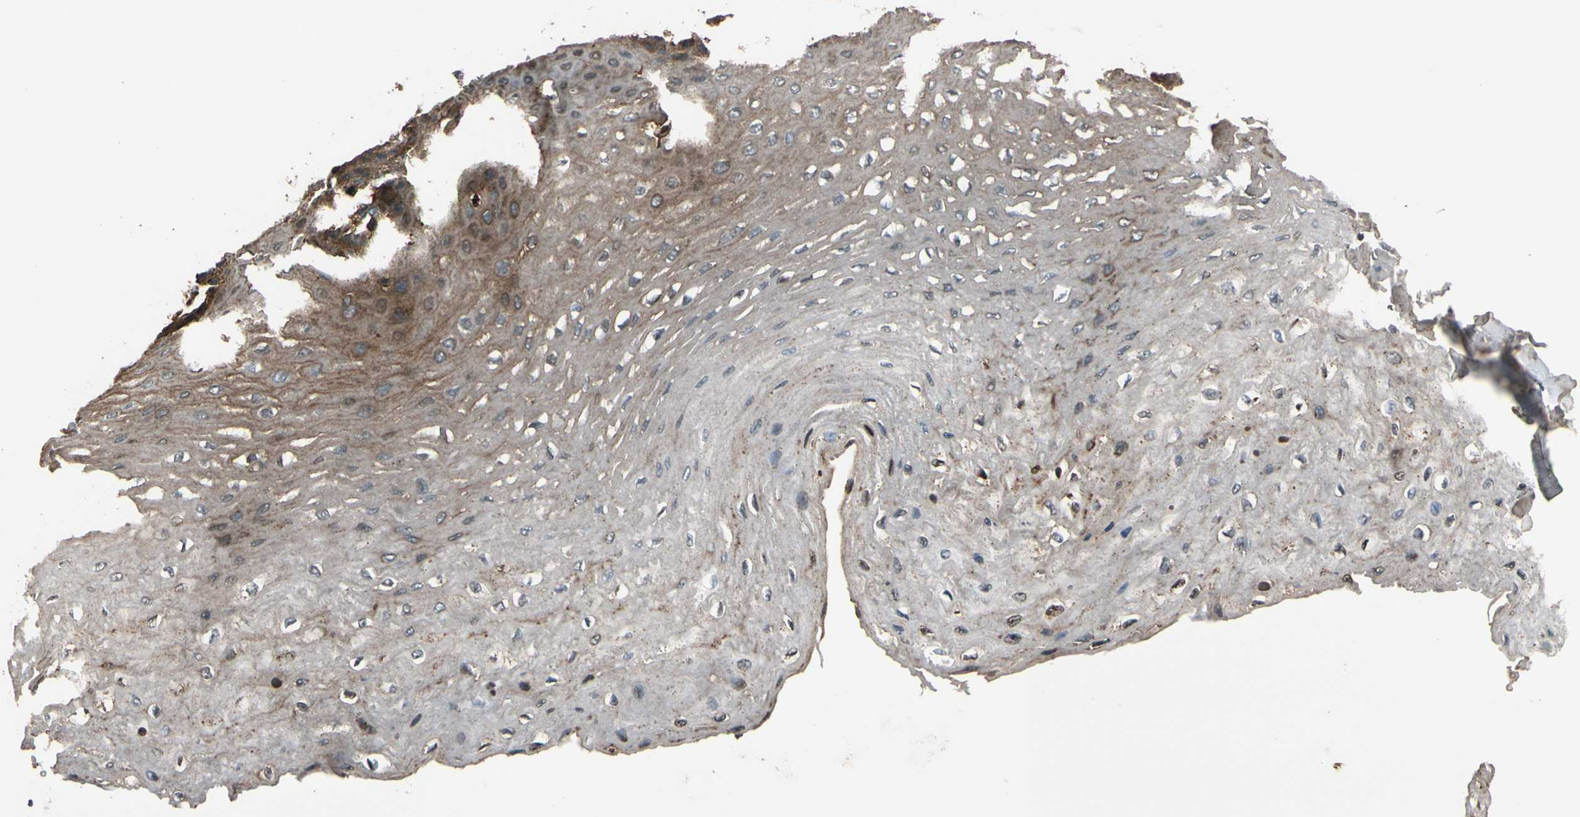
{"staining": {"intensity": "moderate", "quantity": "25%-75%", "location": "cytoplasmic/membranous"}, "tissue": "esophagus", "cell_type": "Squamous epithelial cells", "image_type": "normal", "snomed": [{"axis": "morphology", "description": "Normal tissue, NOS"}, {"axis": "topography", "description": "Esophagus"}], "caption": "An image showing moderate cytoplasmic/membranous staining in about 25%-75% of squamous epithelial cells in normal esophagus, as visualized by brown immunohistochemical staining.", "gene": "STX11", "patient": {"sex": "female", "age": 72}}